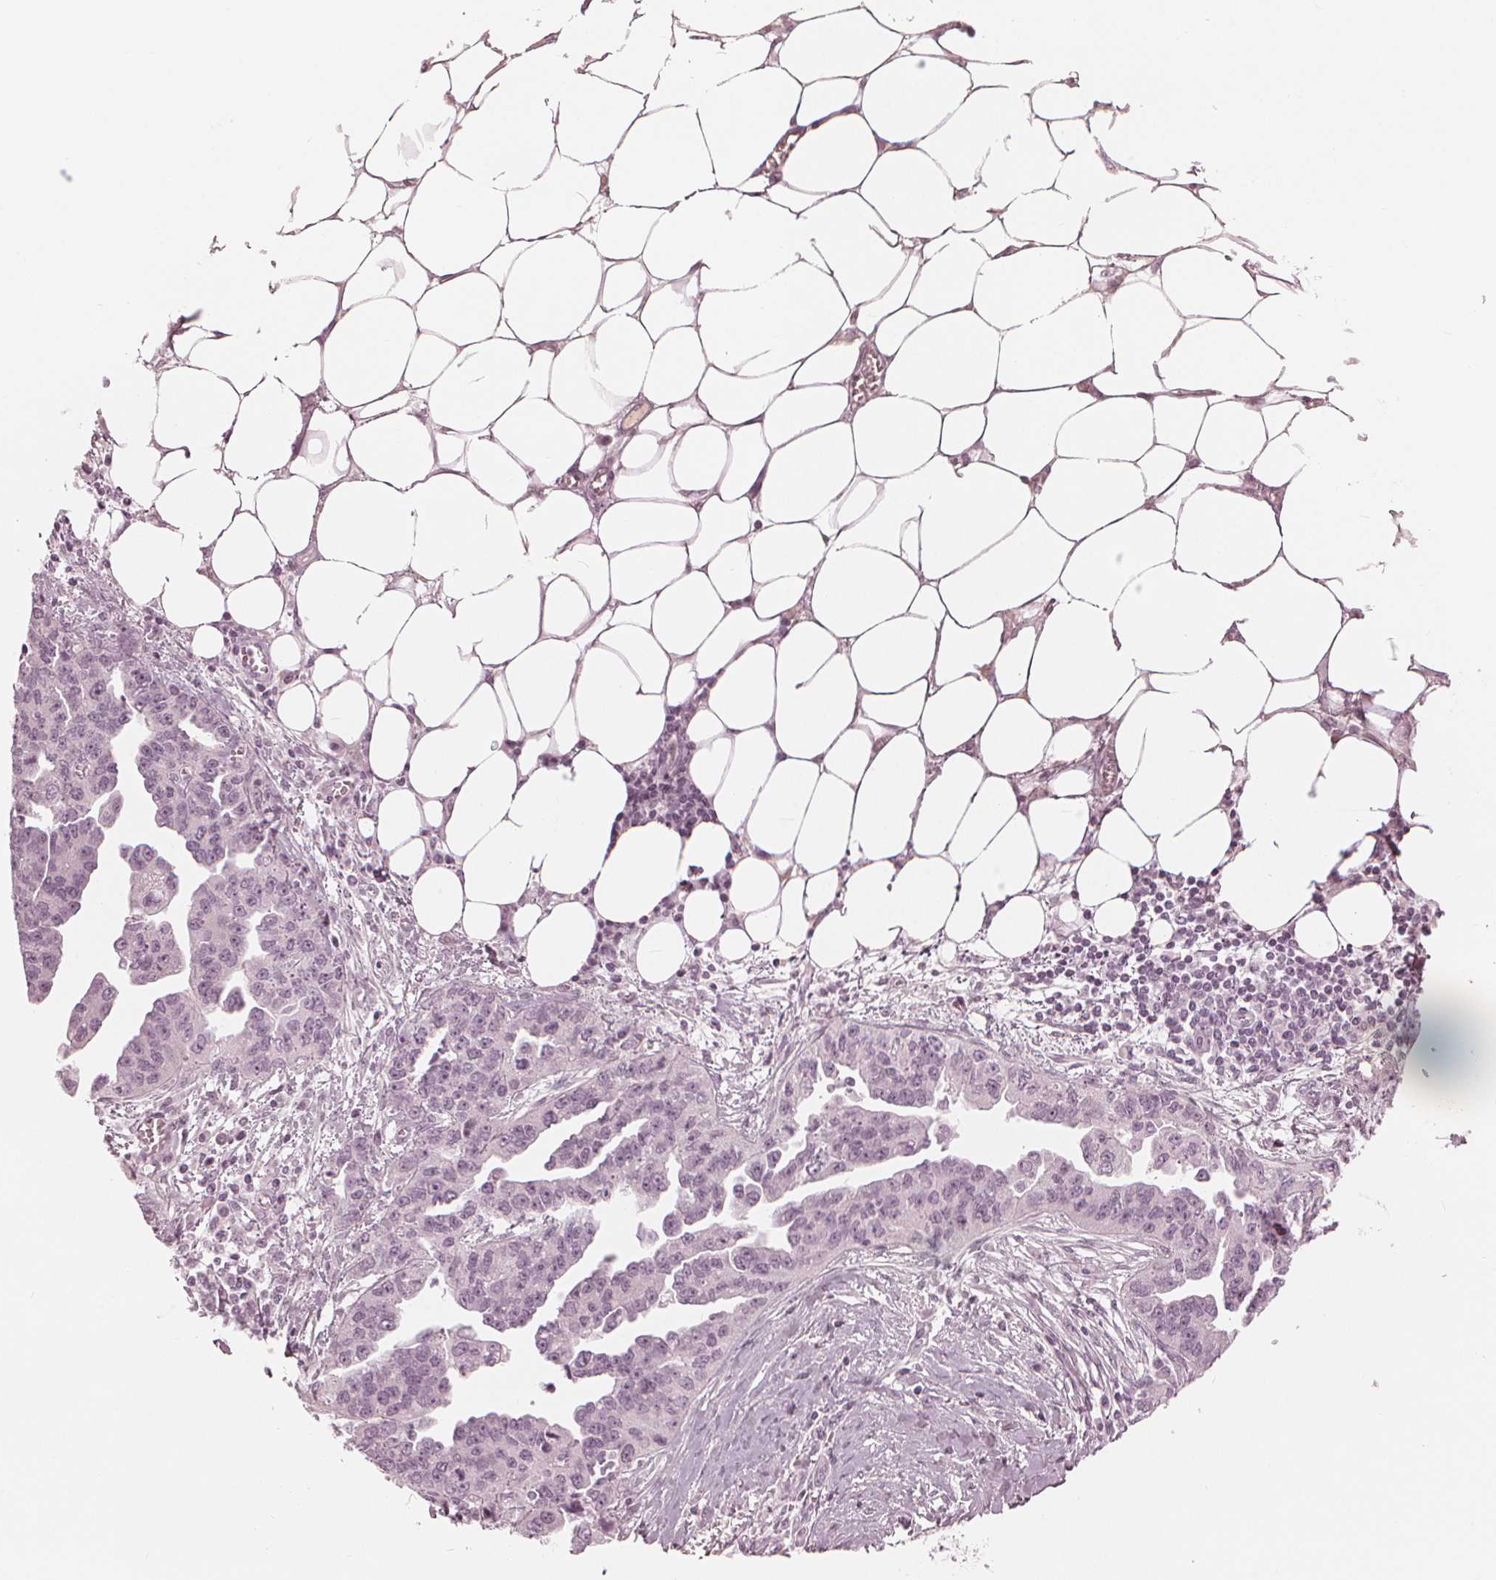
{"staining": {"intensity": "negative", "quantity": "none", "location": "none"}, "tissue": "ovarian cancer", "cell_type": "Tumor cells", "image_type": "cancer", "snomed": [{"axis": "morphology", "description": "Cystadenocarcinoma, serous, NOS"}, {"axis": "topography", "description": "Ovary"}], "caption": "Immunohistochemistry (IHC) of human serous cystadenocarcinoma (ovarian) reveals no positivity in tumor cells. (DAB IHC visualized using brightfield microscopy, high magnification).", "gene": "PAEP", "patient": {"sex": "female", "age": 75}}